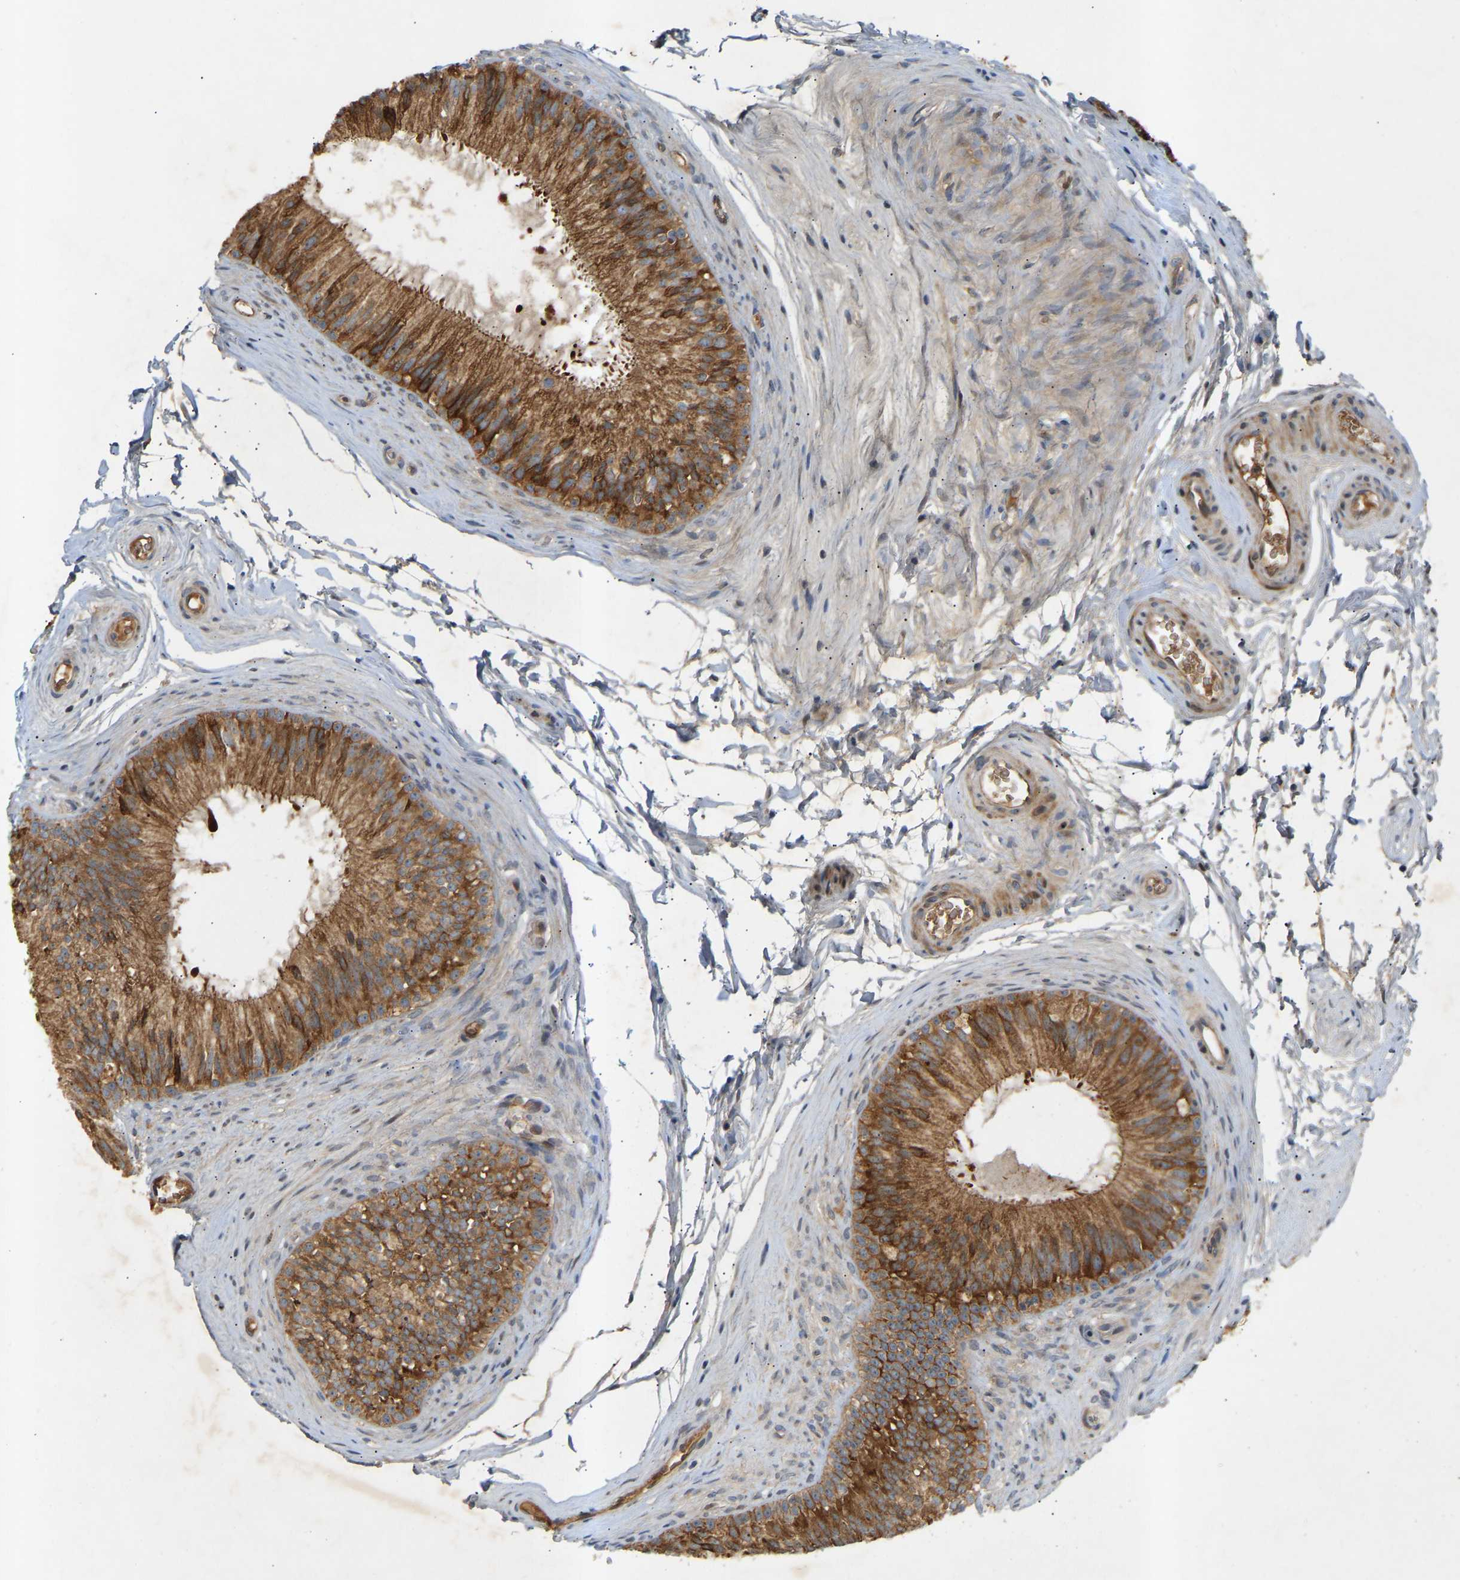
{"staining": {"intensity": "moderate", "quantity": ">75%", "location": "cytoplasmic/membranous"}, "tissue": "epididymis", "cell_type": "Glandular cells", "image_type": "normal", "snomed": [{"axis": "morphology", "description": "Normal tissue, NOS"}, {"axis": "topography", "description": "Testis"}, {"axis": "topography", "description": "Epididymis"}], "caption": "Immunohistochemical staining of benign human epididymis exhibits medium levels of moderate cytoplasmic/membranous staining in approximately >75% of glandular cells. (DAB = brown stain, brightfield microscopy at high magnification).", "gene": "ATP5MF", "patient": {"sex": "male", "age": 36}}